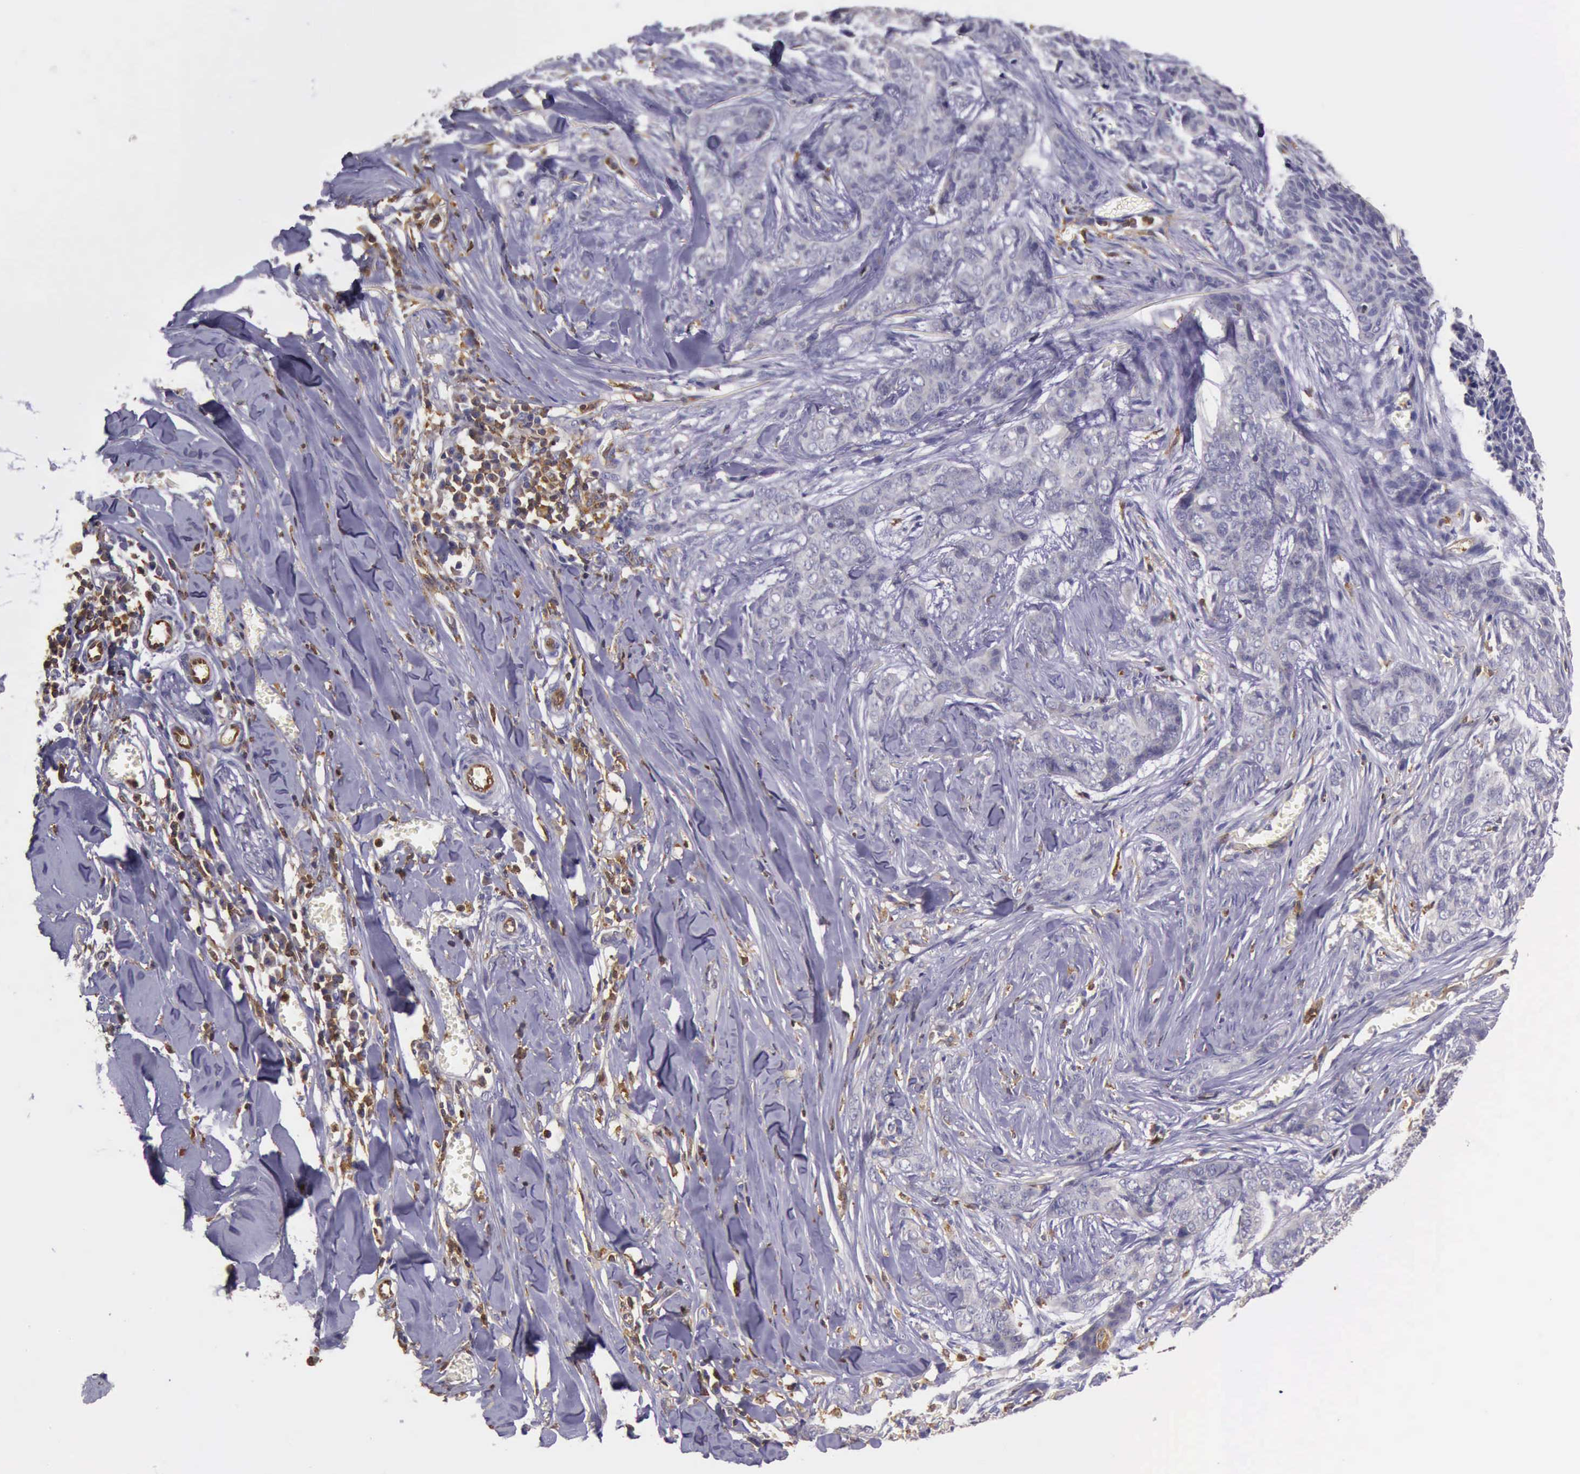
{"staining": {"intensity": "negative", "quantity": "none", "location": "none"}, "tissue": "skin cancer", "cell_type": "Tumor cells", "image_type": "cancer", "snomed": [{"axis": "morphology", "description": "Normal tissue, NOS"}, {"axis": "morphology", "description": "Basal cell carcinoma"}, {"axis": "topography", "description": "Skin"}], "caption": "The IHC micrograph has no significant staining in tumor cells of basal cell carcinoma (skin) tissue.", "gene": "ARHGAP4", "patient": {"sex": "female", "age": 65}}